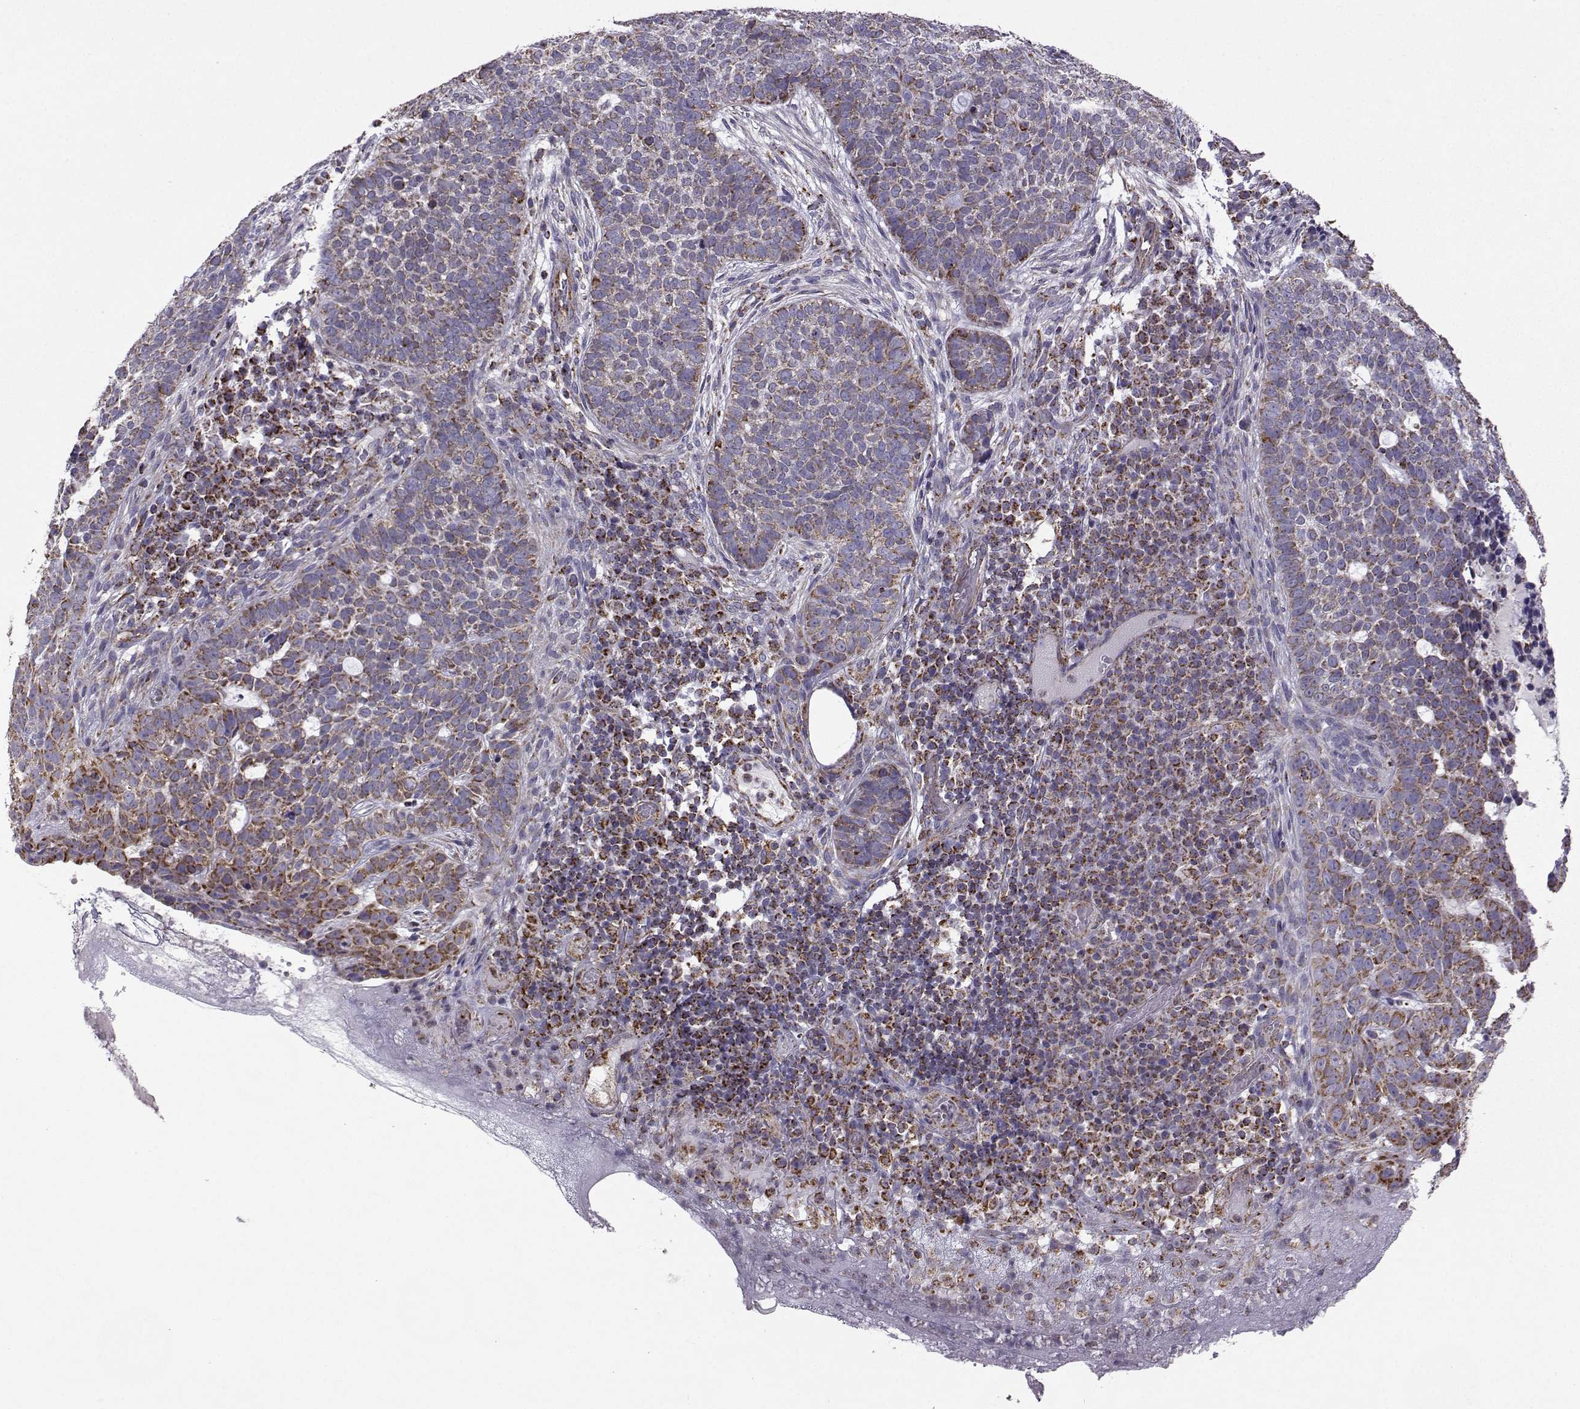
{"staining": {"intensity": "strong", "quantity": "25%-75%", "location": "cytoplasmic/membranous"}, "tissue": "skin cancer", "cell_type": "Tumor cells", "image_type": "cancer", "snomed": [{"axis": "morphology", "description": "Basal cell carcinoma"}, {"axis": "topography", "description": "Skin"}], "caption": "Basal cell carcinoma (skin) stained for a protein reveals strong cytoplasmic/membranous positivity in tumor cells. (Brightfield microscopy of DAB IHC at high magnification).", "gene": "NECAB3", "patient": {"sex": "female", "age": 69}}